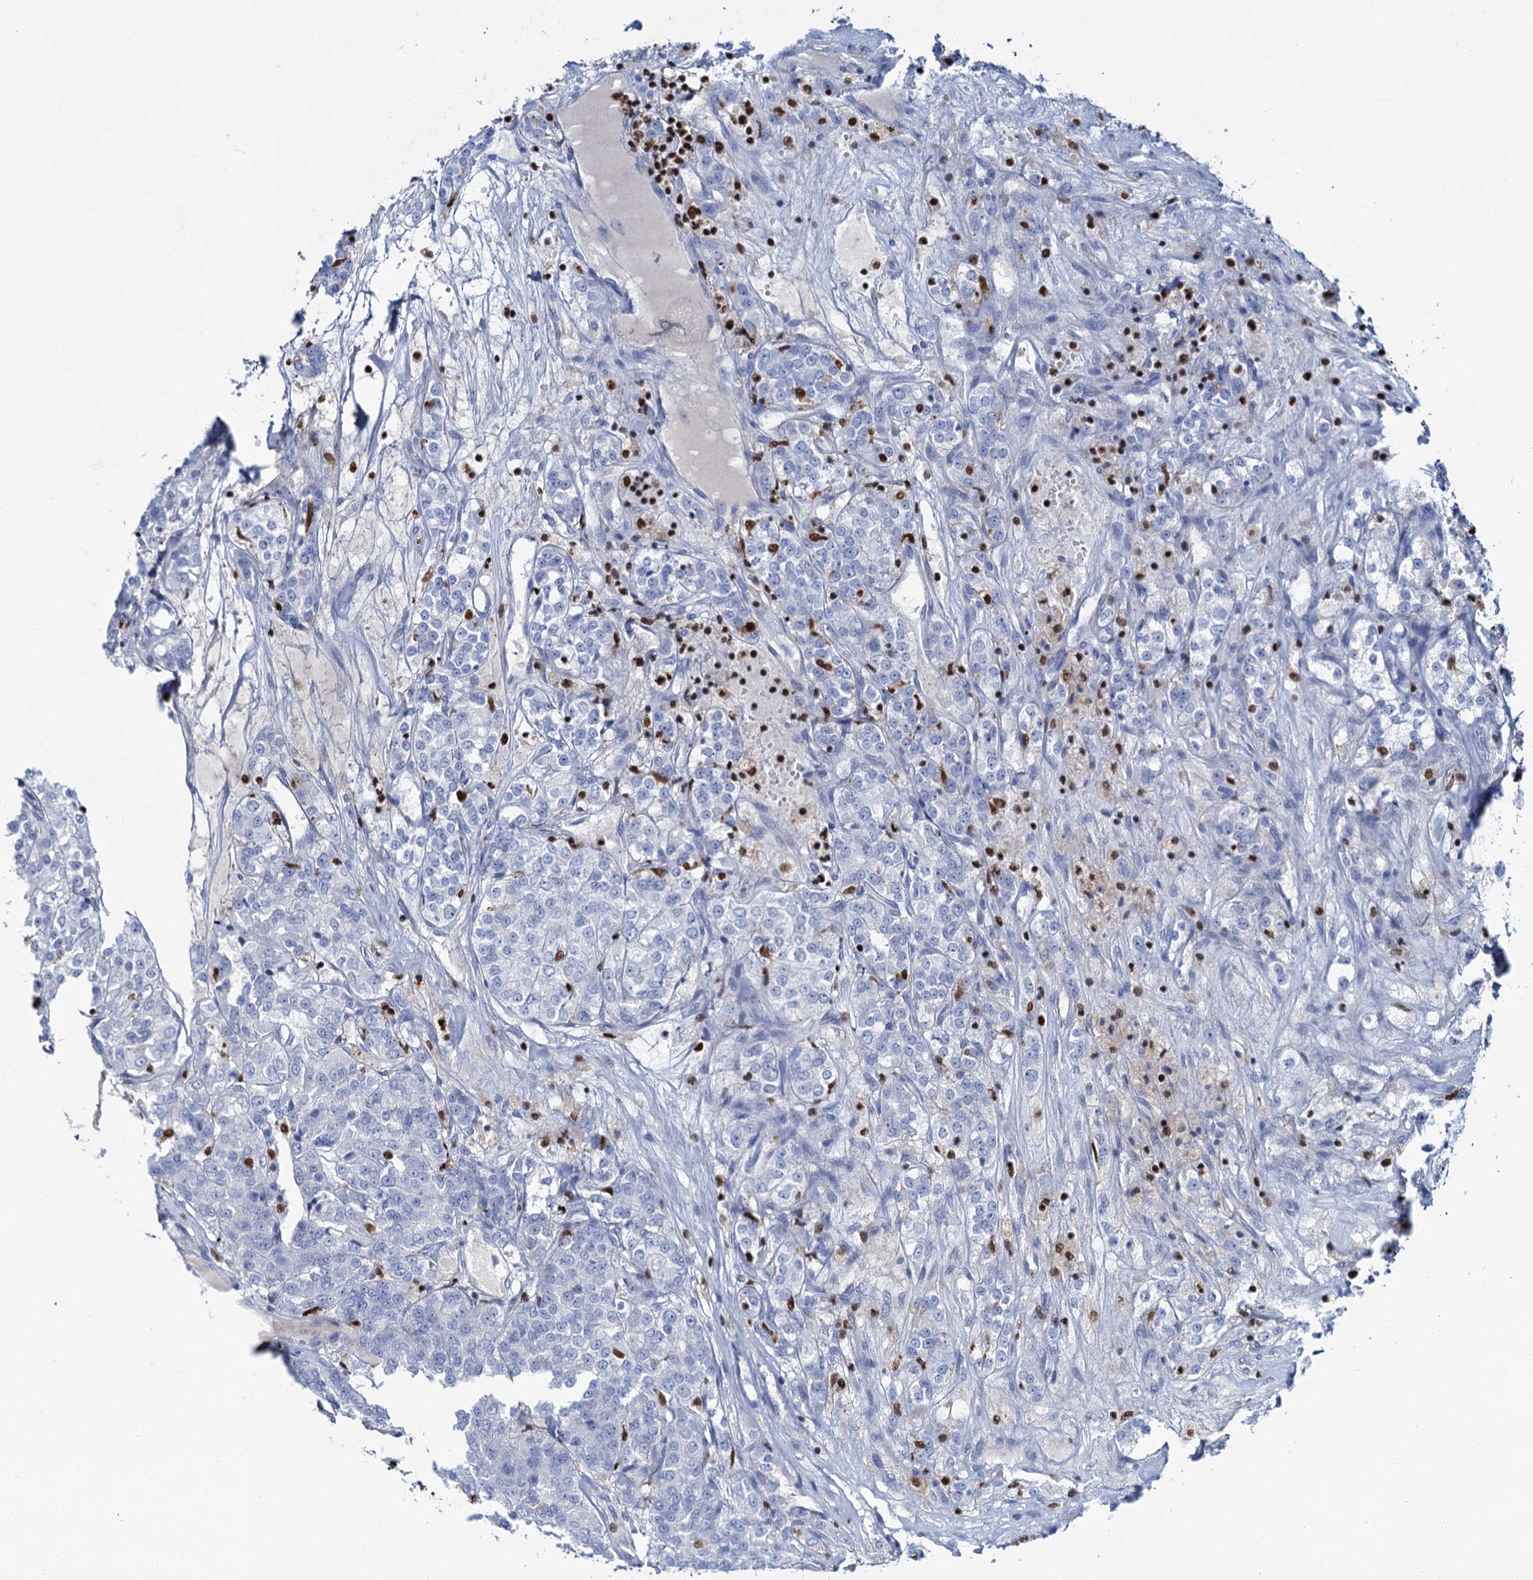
{"staining": {"intensity": "negative", "quantity": "none", "location": "none"}, "tissue": "renal cancer", "cell_type": "Tumor cells", "image_type": "cancer", "snomed": [{"axis": "morphology", "description": "Adenocarcinoma, NOS"}, {"axis": "topography", "description": "Kidney"}], "caption": "High magnification brightfield microscopy of renal adenocarcinoma stained with DAB (brown) and counterstained with hematoxylin (blue): tumor cells show no significant expression. Nuclei are stained in blue.", "gene": "CELF2", "patient": {"sex": "female", "age": 63}}